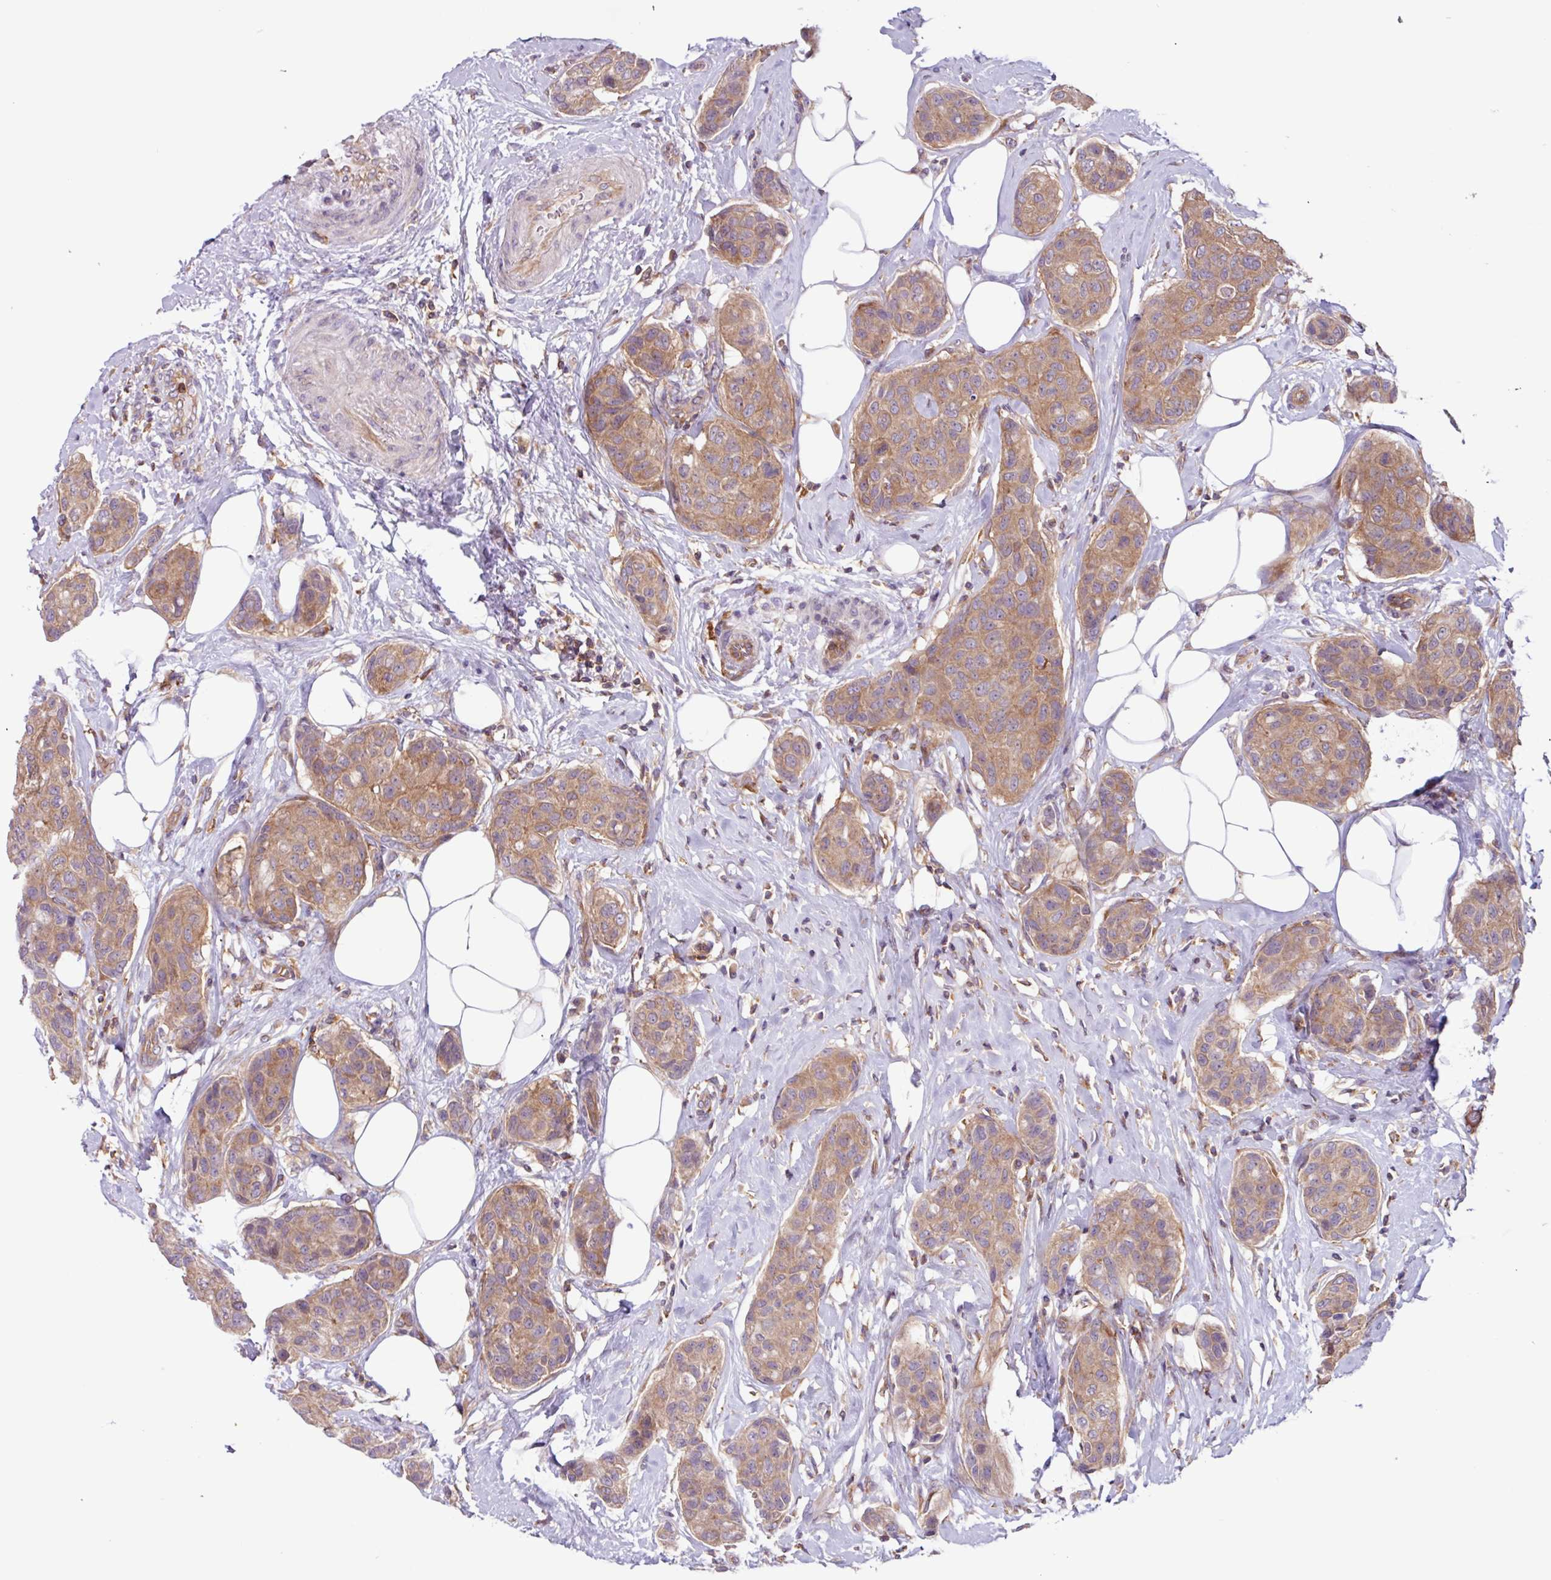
{"staining": {"intensity": "moderate", "quantity": ">75%", "location": "cytoplasmic/membranous"}, "tissue": "breast cancer", "cell_type": "Tumor cells", "image_type": "cancer", "snomed": [{"axis": "morphology", "description": "Duct carcinoma"}, {"axis": "topography", "description": "Breast"}, {"axis": "topography", "description": "Lymph node"}], "caption": "Immunohistochemistry of human breast cancer demonstrates medium levels of moderate cytoplasmic/membranous positivity in about >75% of tumor cells.", "gene": "ACTR3", "patient": {"sex": "female", "age": 80}}